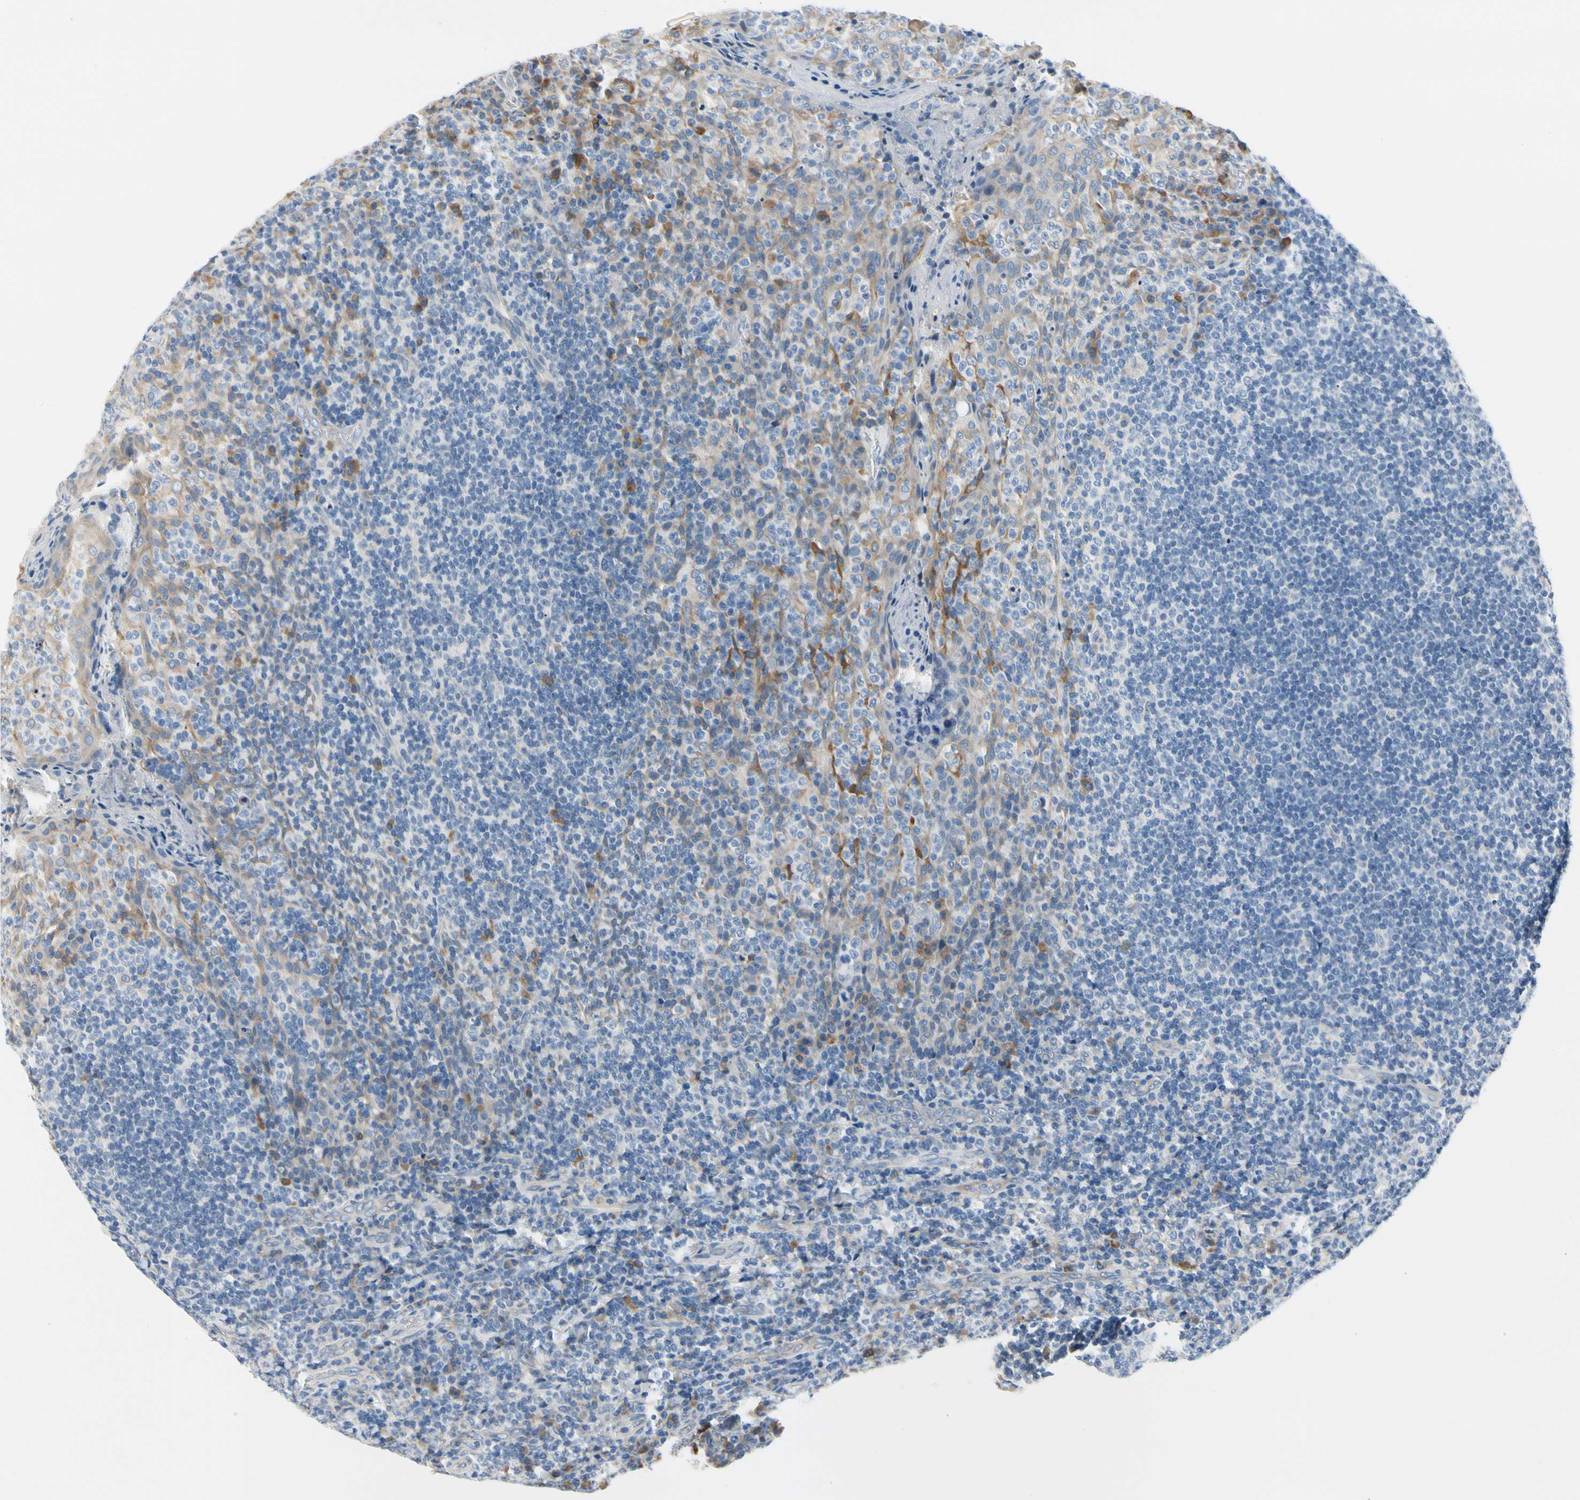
{"staining": {"intensity": "negative", "quantity": "none", "location": "none"}, "tissue": "tonsil", "cell_type": "Germinal center cells", "image_type": "normal", "snomed": [{"axis": "morphology", "description": "Normal tissue, NOS"}, {"axis": "topography", "description": "Tonsil"}], "caption": "Image shows no protein staining in germinal center cells of normal tonsil. (DAB immunohistochemistry, high magnification).", "gene": "STXBP1", "patient": {"sex": "male", "age": 17}}